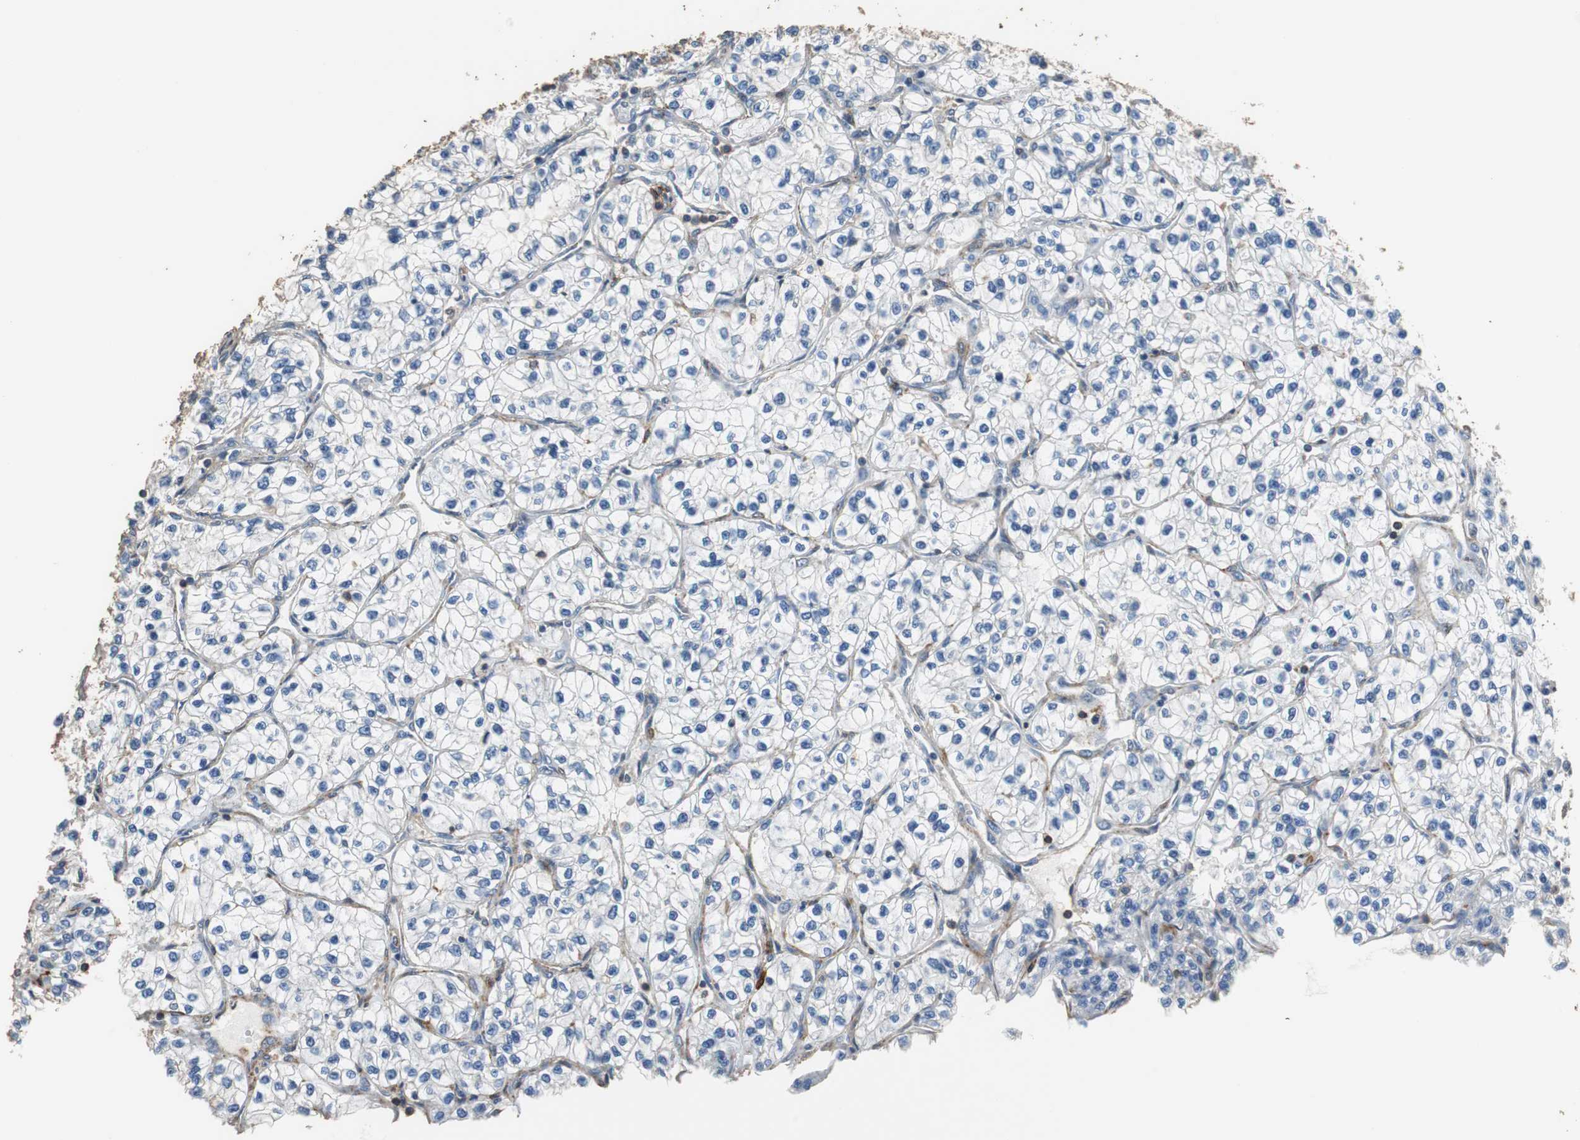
{"staining": {"intensity": "negative", "quantity": "none", "location": "none"}, "tissue": "renal cancer", "cell_type": "Tumor cells", "image_type": "cancer", "snomed": [{"axis": "morphology", "description": "Adenocarcinoma, NOS"}, {"axis": "topography", "description": "Kidney"}], "caption": "DAB immunohistochemical staining of renal adenocarcinoma exhibits no significant staining in tumor cells.", "gene": "PRKRA", "patient": {"sex": "female", "age": 57}}